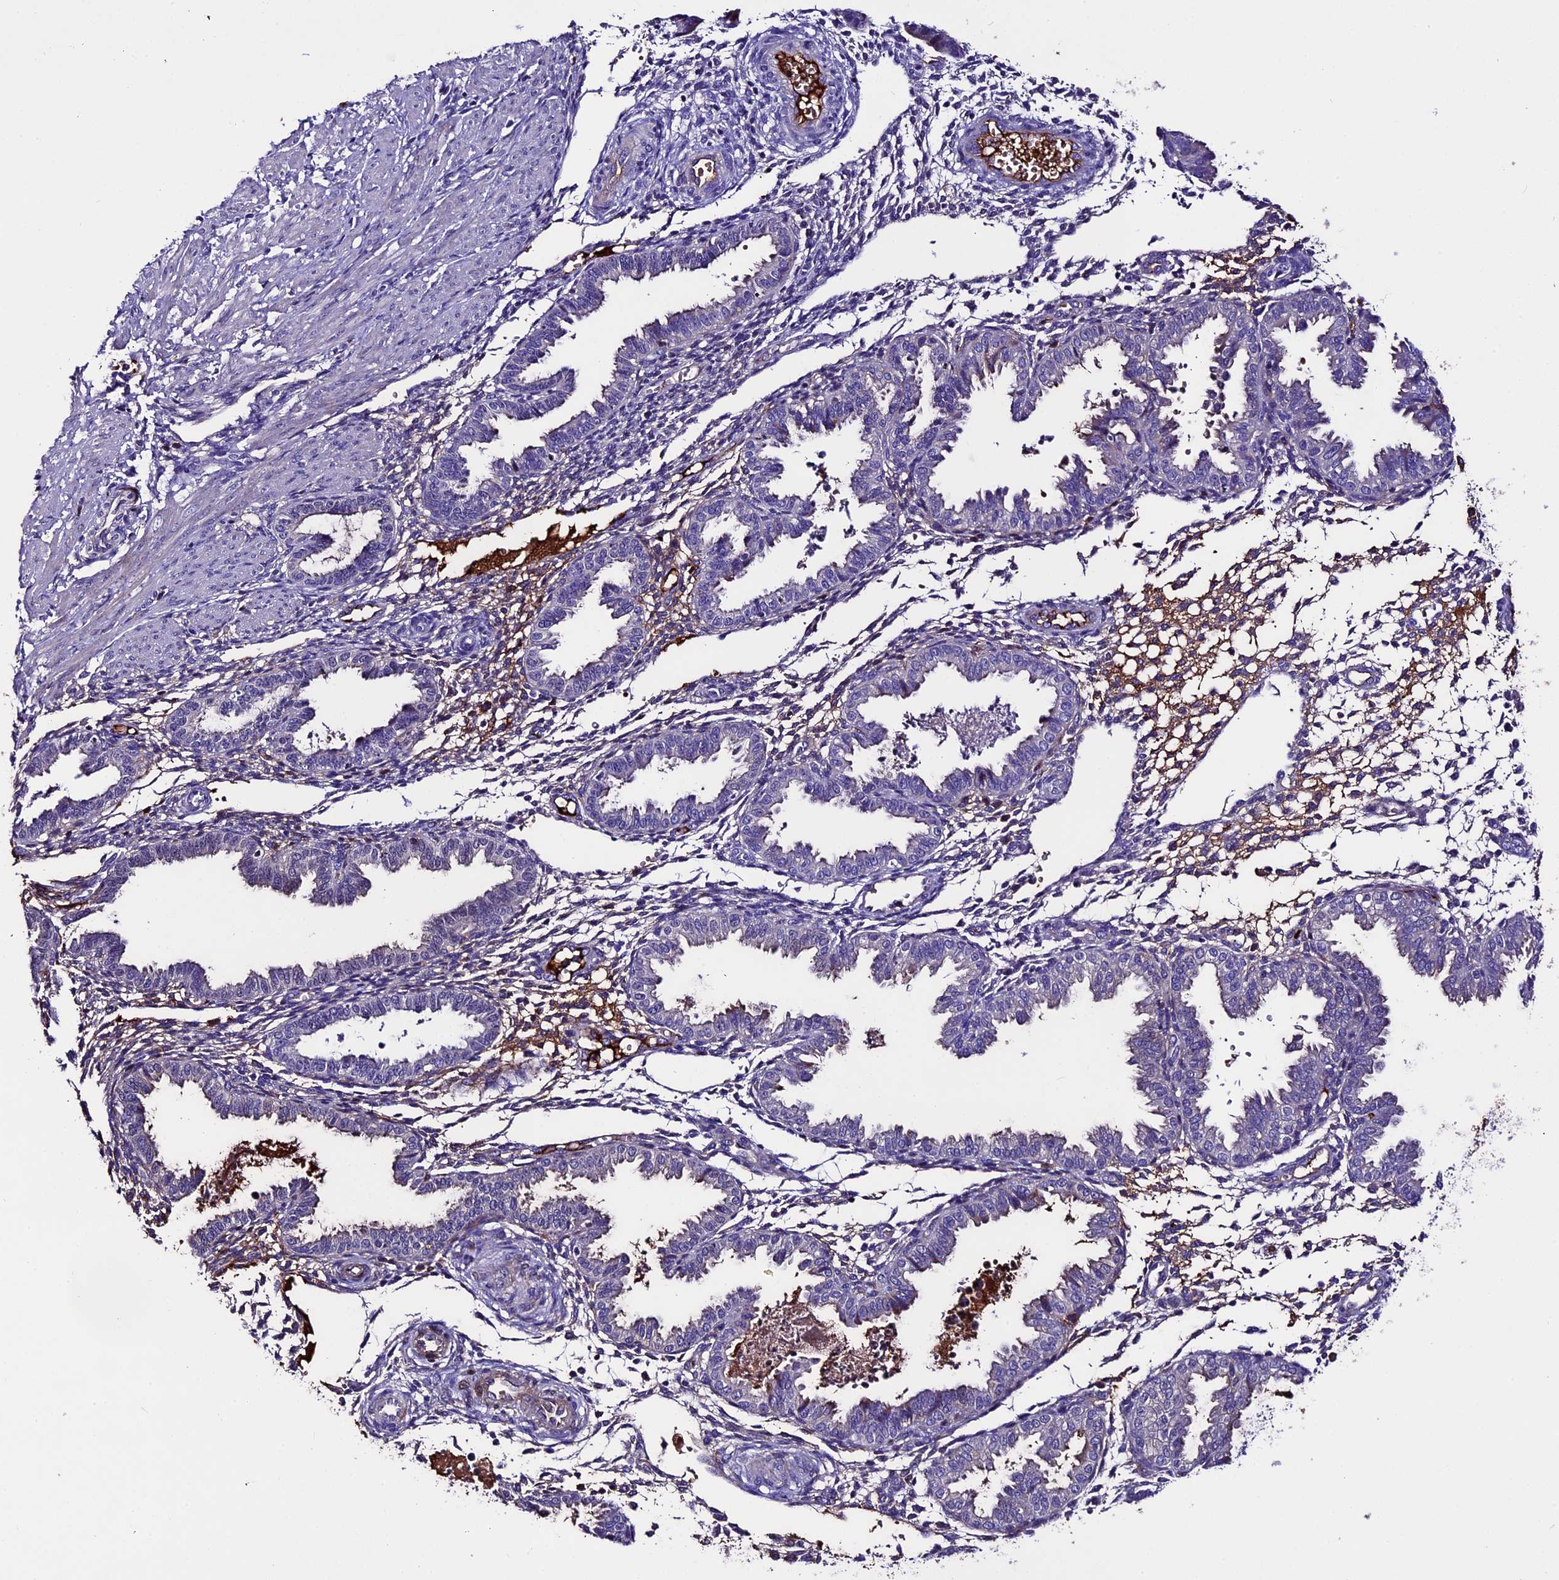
{"staining": {"intensity": "weak", "quantity": "<25%", "location": "cytoplasmic/membranous"}, "tissue": "endometrium", "cell_type": "Cells in endometrial stroma", "image_type": "normal", "snomed": [{"axis": "morphology", "description": "Normal tissue, NOS"}, {"axis": "topography", "description": "Endometrium"}], "caption": "High power microscopy photomicrograph of an immunohistochemistry image of normal endometrium, revealing no significant expression in cells in endometrial stroma.", "gene": "TCP11L2", "patient": {"sex": "female", "age": 33}}